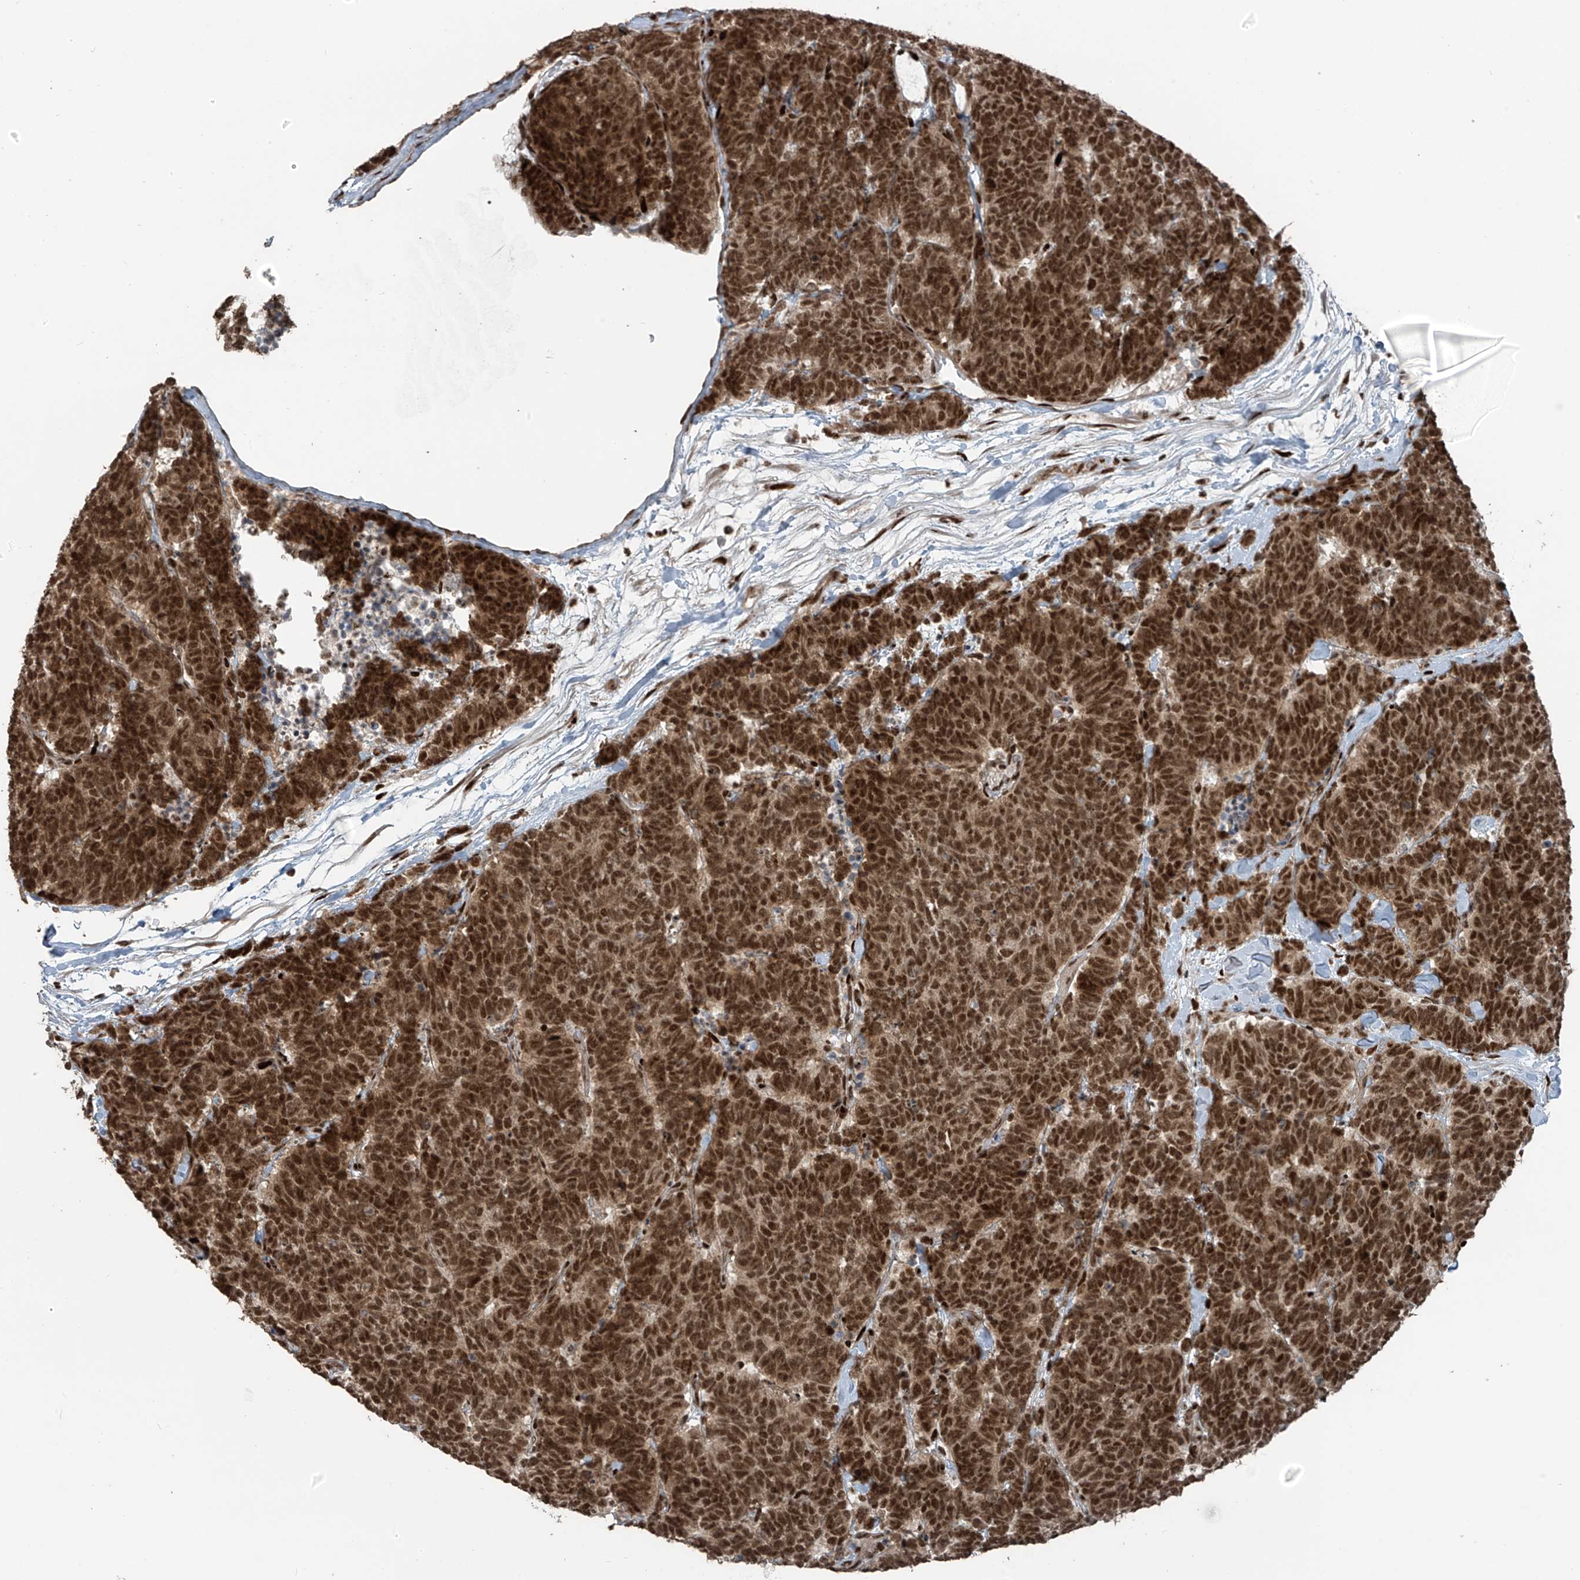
{"staining": {"intensity": "strong", "quantity": ">75%", "location": "cytoplasmic/membranous,nuclear"}, "tissue": "carcinoid", "cell_type": "Tumor cells", "image_type": "cancer", "snomed": [{"axis": "morphology", "description": "Carcinoma, NOS"}, {"axis": "morphology", "description": "Carcinoid, malignant, NOS"}, {"axis": "topography", "description": "Urinary bladder"}], "caption": "Immunohistochemical staining of carcinoma reveals high levels of strong cytoplasmic/membranous and nuclear expression in approximately >75% of tumor cells. (Stains: DAB in brown, nuclei in blue, Microscopy: brightfield microscopy at high magnification).", "gene": "PCNP", "patient": {"sex": "male", "age": 57}}